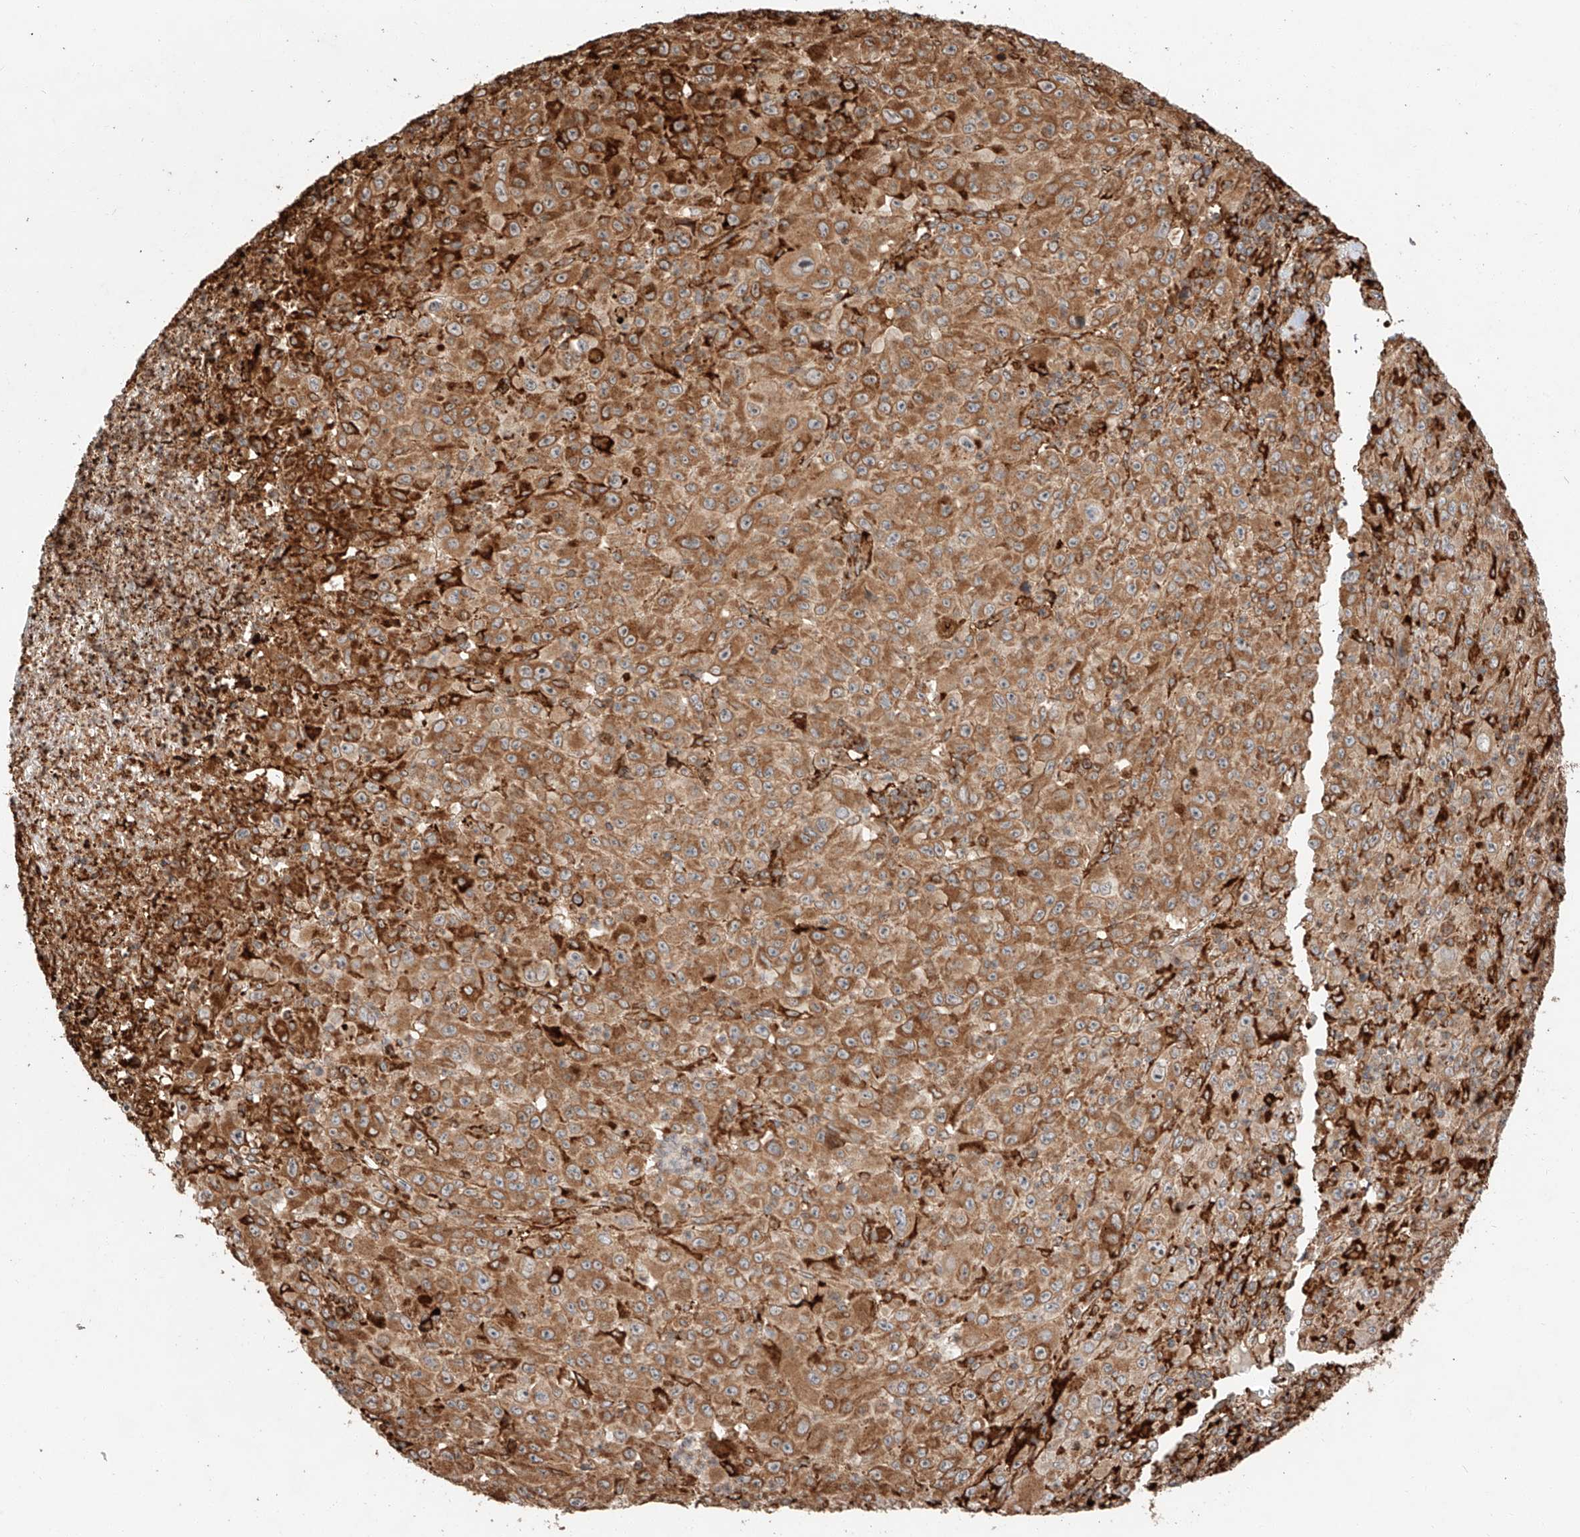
{"staining": {"intensity": "moderate", "quantity": ">75%", "location": "cytoplasmic/membranous"}, "tissue": "melanoma", "cell_type": "Tumor cells", "image_type": "cancer", "snomed": [{"axis": "morphology", "description": "Malignant melanoma, Metastatic site"}, {"axis": "topography", "description": "Skin"}], "caption": "The micrograph reveals immunohistochemical staining of malignant melanoma (metastatic site). There is moderate cytoplasmic/membranous expression is appreciated in about >75% of tumor cells. (DAB IHC with brightfield microscopy, high magnification).", "gene": "ZNF84", "patient": {"sex": "female", "age": 56}}